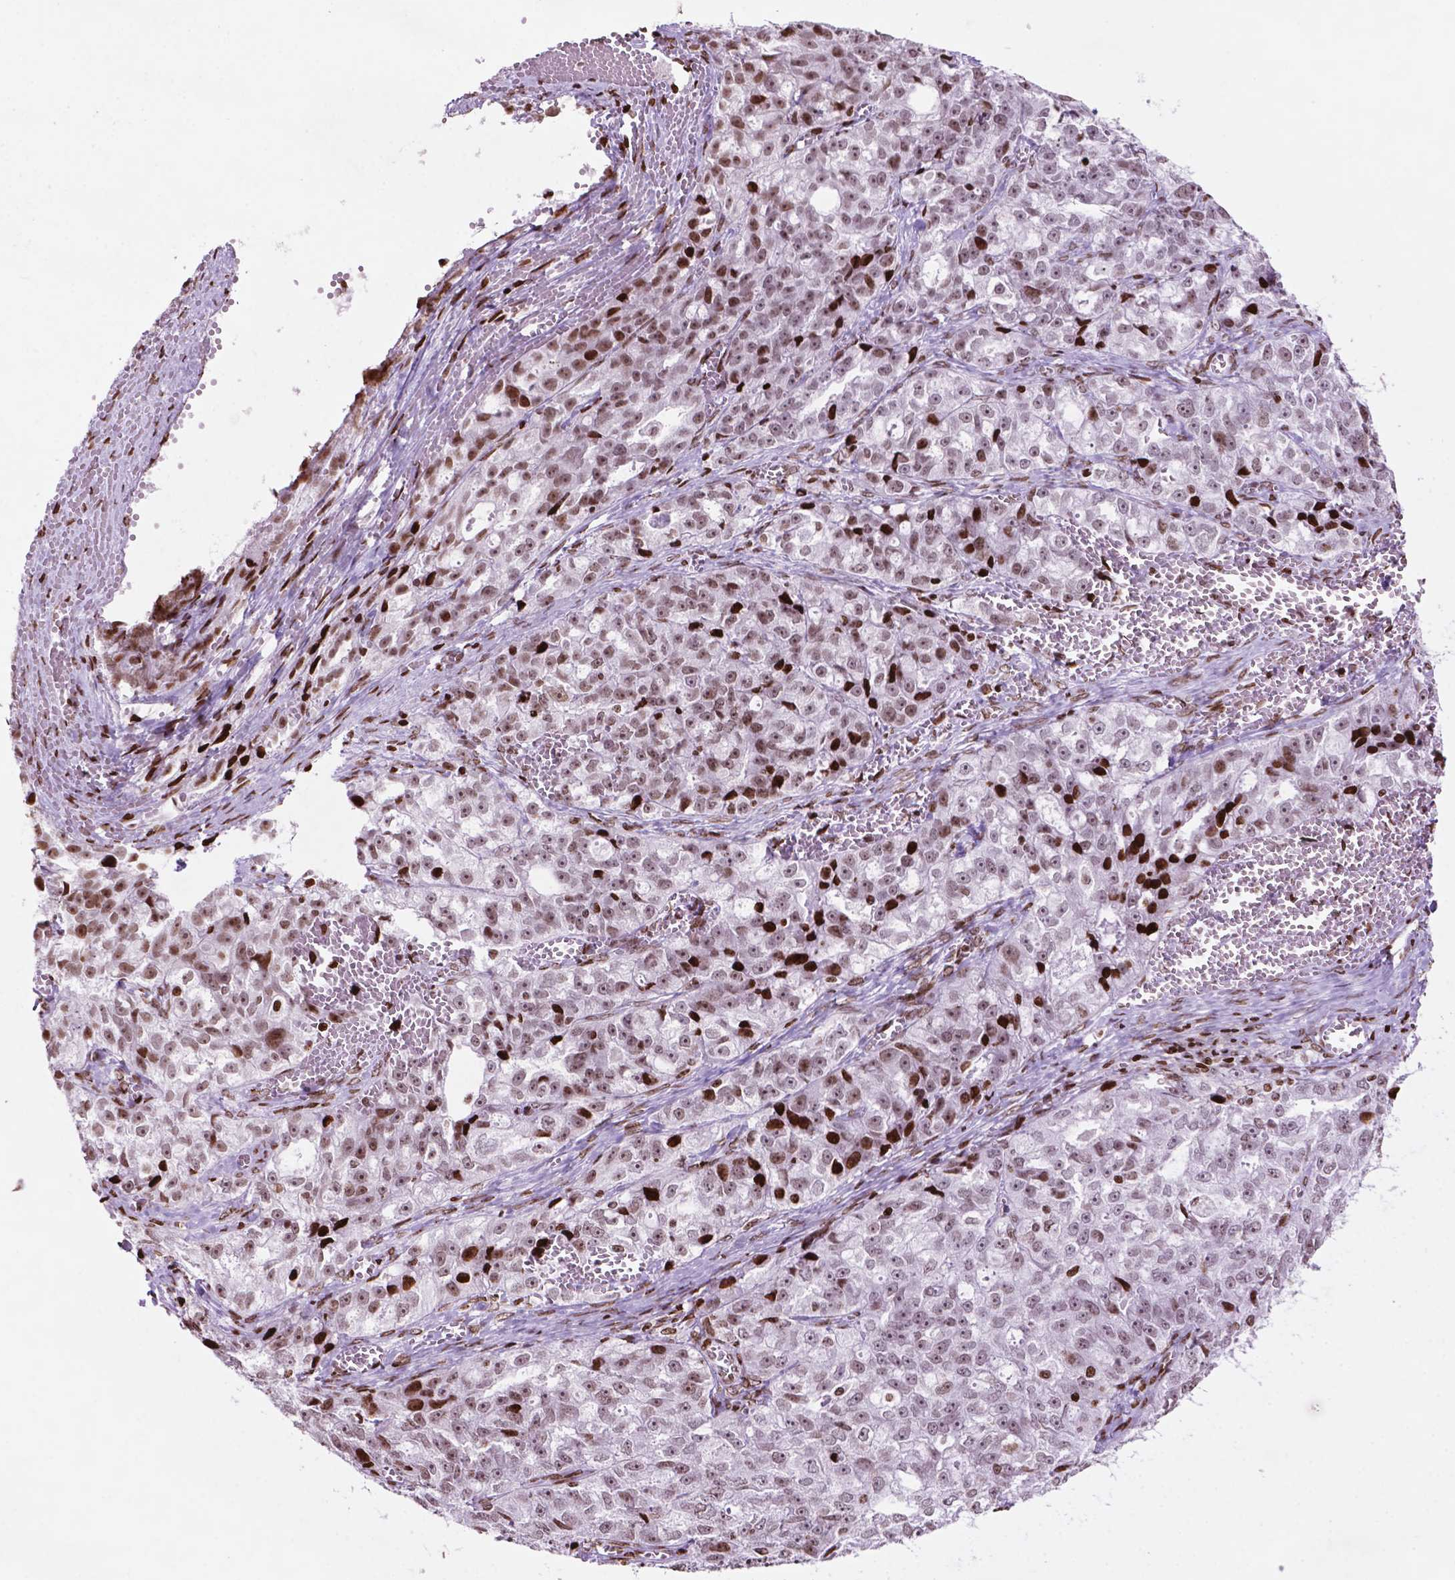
{"staining": {"intensity": "moderate", "quantity": "25%-75%", "location": "nuclear"}, "tissue": "ovarian cancer", "cell_type": "Tumor cells", "image_type": "cancer", "snomed": [{"axis": "morphology", "description": "Cystadenocarcinoma, serous, NOS"}, {"axis": "topography", "description": "Ovary"}], "caption": "This micrograph exhibits ovarian cancer (serous cystadenocarcinoma) stained with immunohistochemistry to label a protein in brown. The nuclear of tumor cells show moderate positivity for the protein. Nuclei are counter-stained blue.", "gene": "TMEM250", "patient": {"sex": "female", "age": 51}}